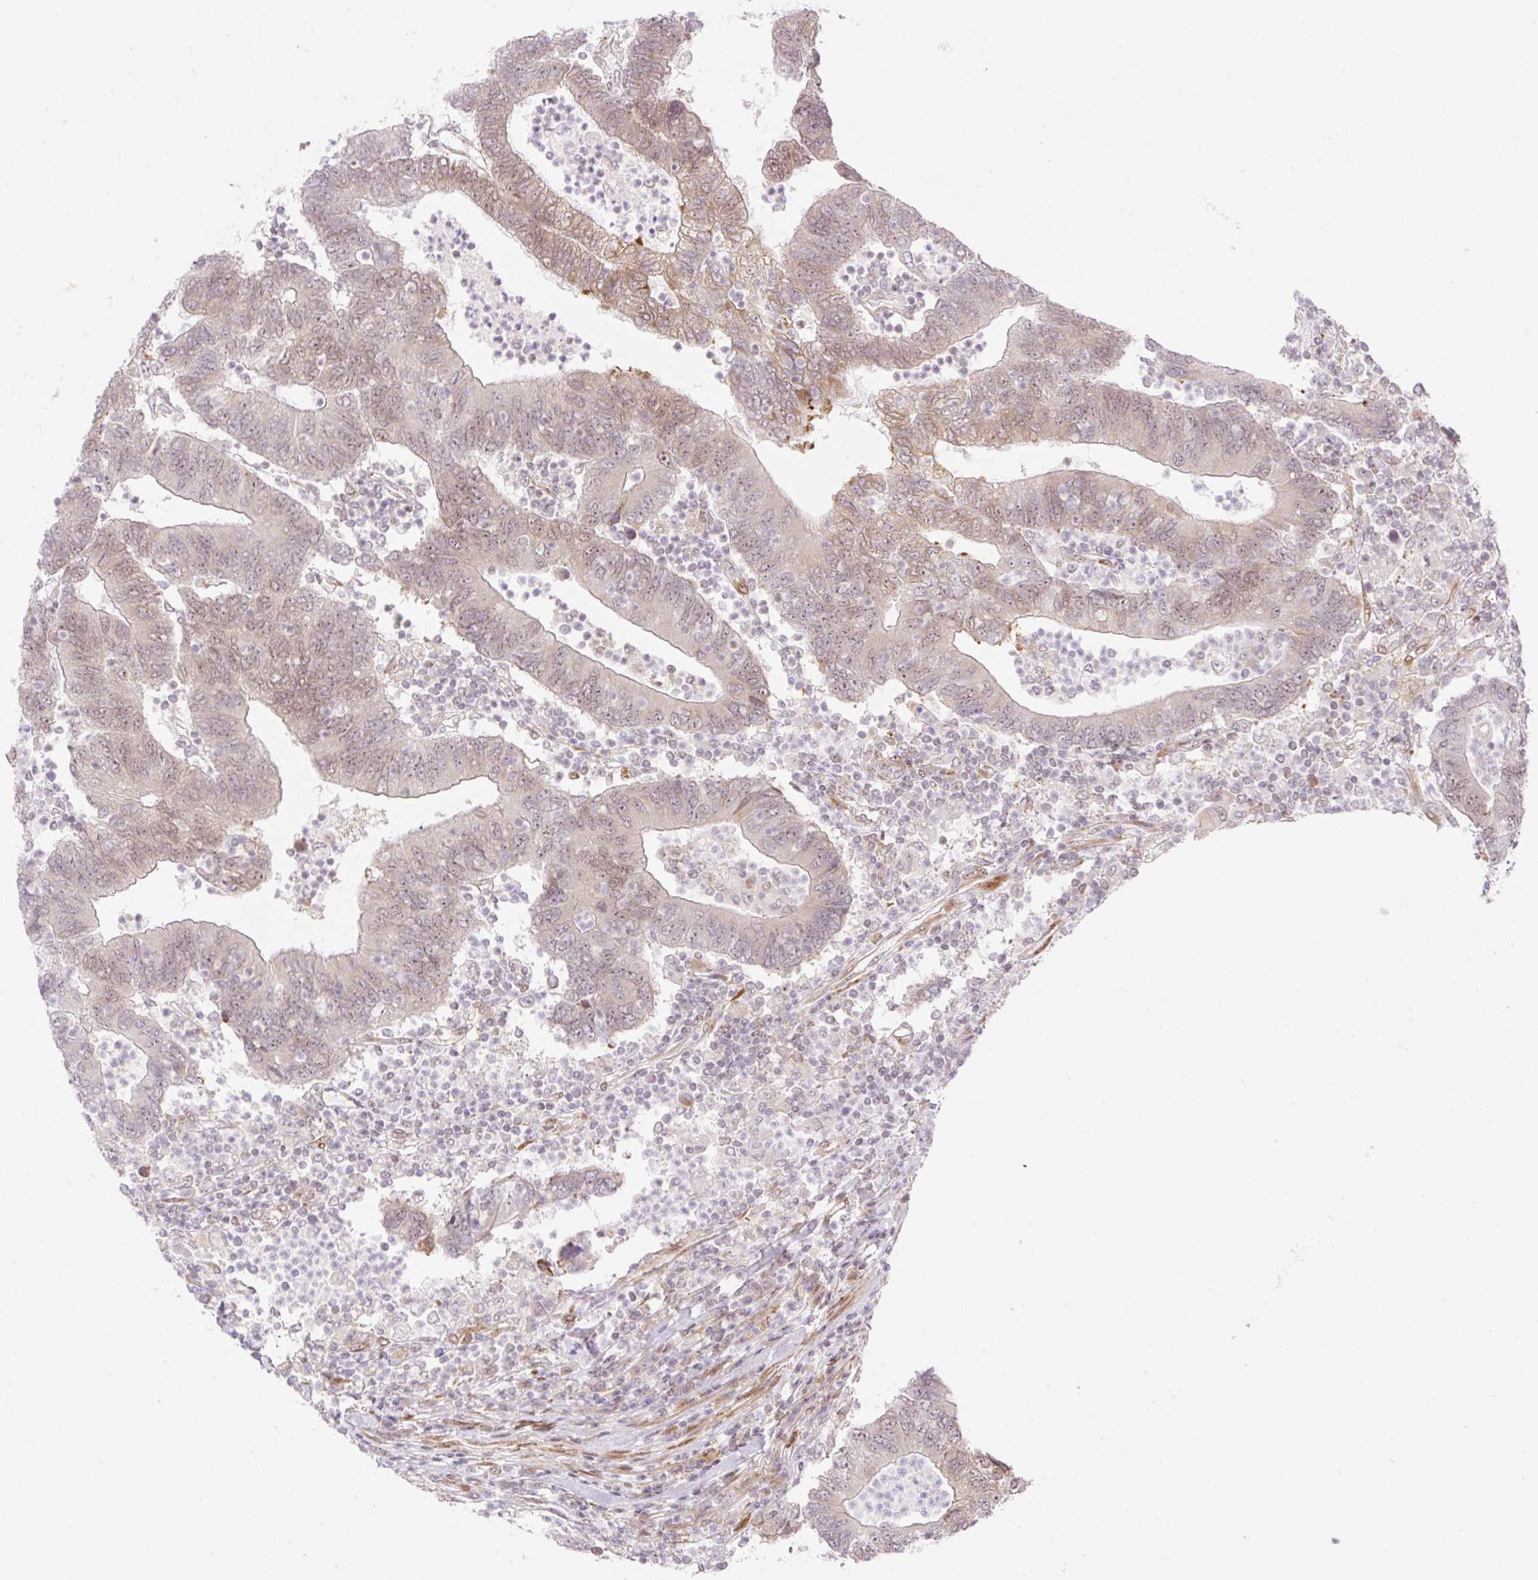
{"staining": {"intensity": "moderate", "quantity": "25%-75%", "location": "cytoplasmic/membranous,nuclear"}, "tissue": "colorectal cancer", "cell_type": "Tumor cells", "image_type": "cancer", "snomed": [{"axis": "morphology", "description": "Adenocarcinoma, NOS"}, {"axis": "topography", "description": "Colon"}], "caption": "A brown stain shows moderate cytoplasmic/membranous and nuclear staining of a protein in human adenocarcinoma (colorectal) tumor cells.", "gene": "ZFP41", "patient": {"sex": "female", "age": 48}}